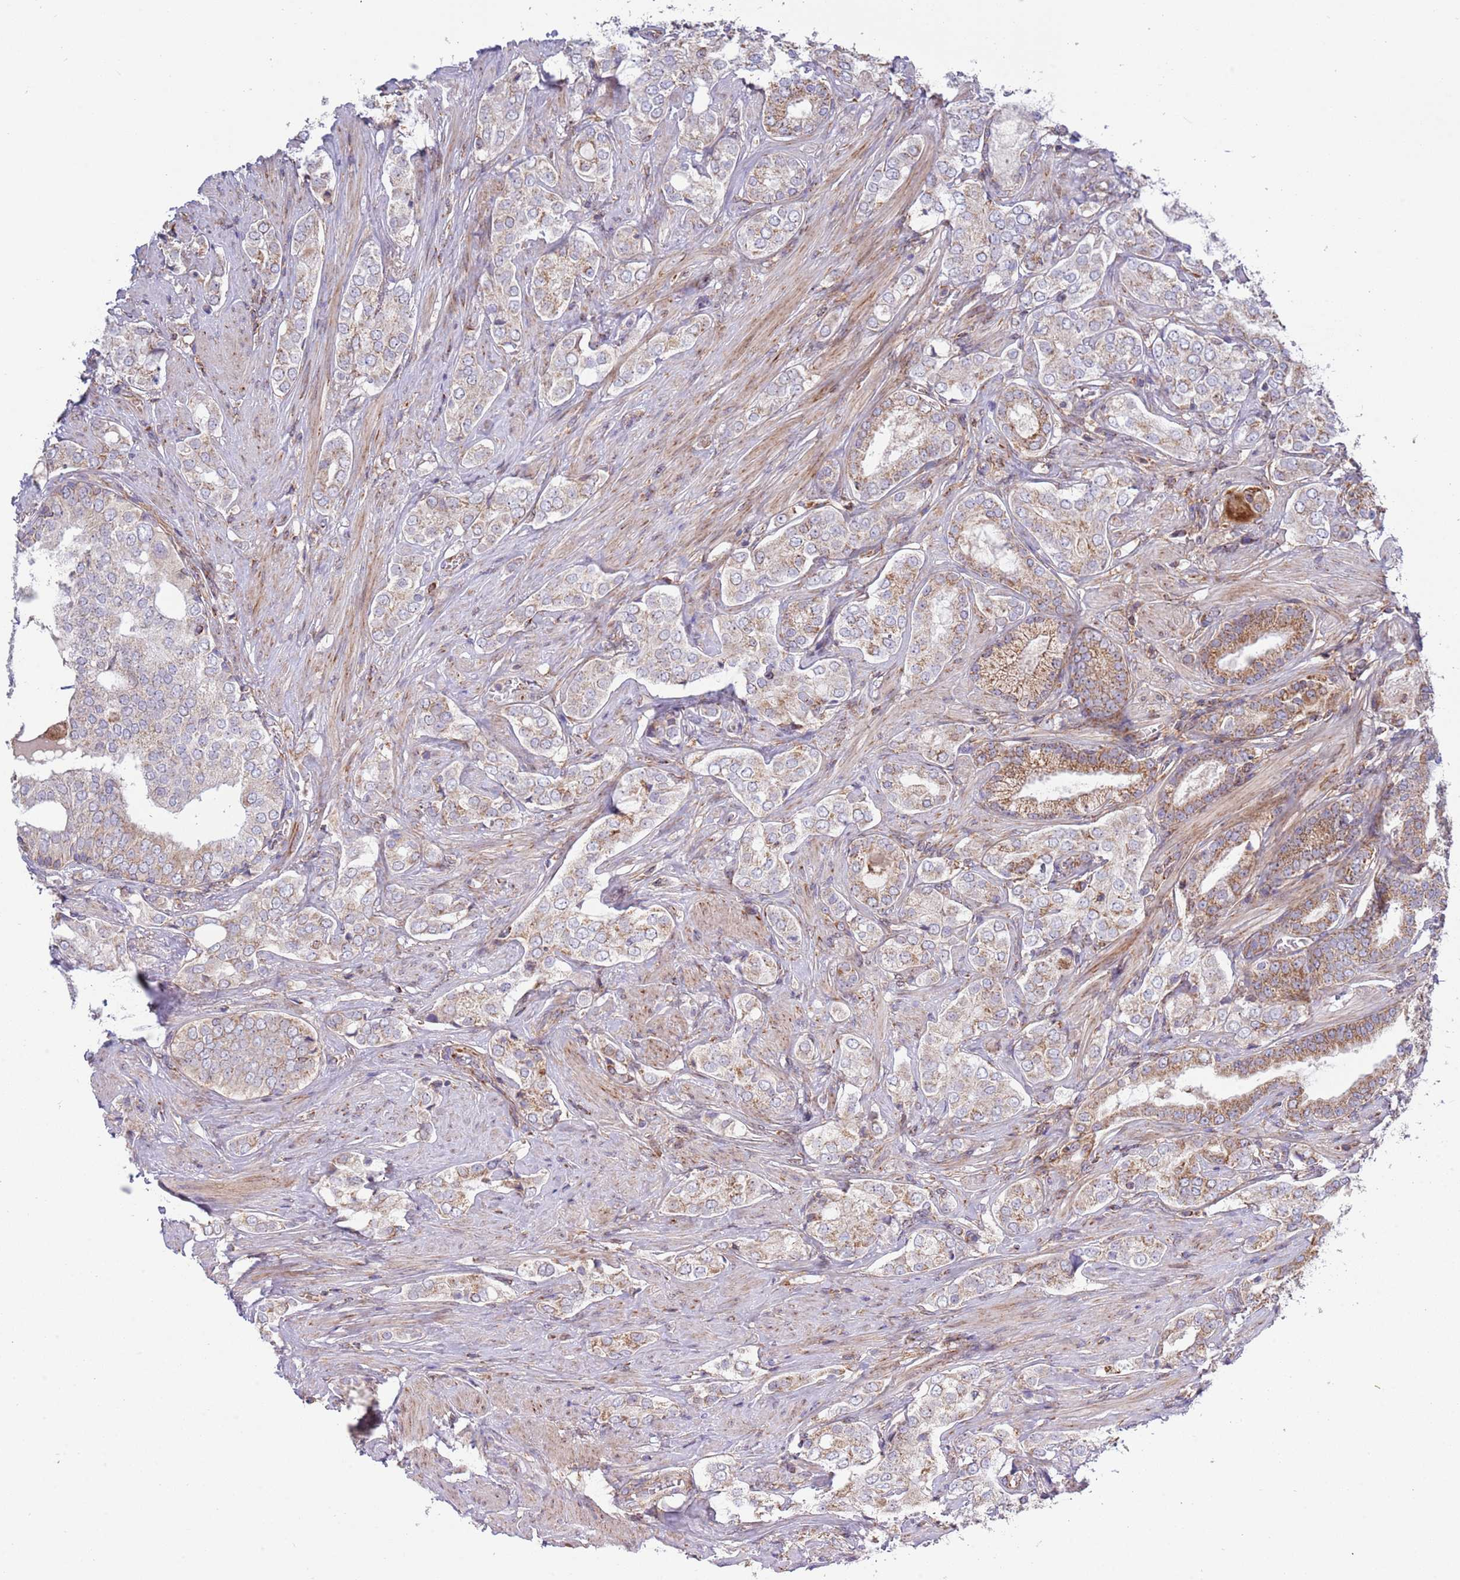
{"staining": {"intensity": "strong", "quantity": "25%-75%", "location": "cytoplasmic/membranous"}, "tissue": "prostate cancer", "cell_type": "Tumor cells", "image_type": "cancer", "snomed": [{"axis": "morphology", "description": "Adenocarcinoma, High grade"}, {"axis": "topography", "description": "Prostate"}], "caption": "Prostate cancer was stained to show a protein in brown. There is high levels of strong cytoplasmic/membranous expression in about 25%-75% of tumor cells.", "gene": "IRS4", "patient": {"sex": "male", "age": 71}}